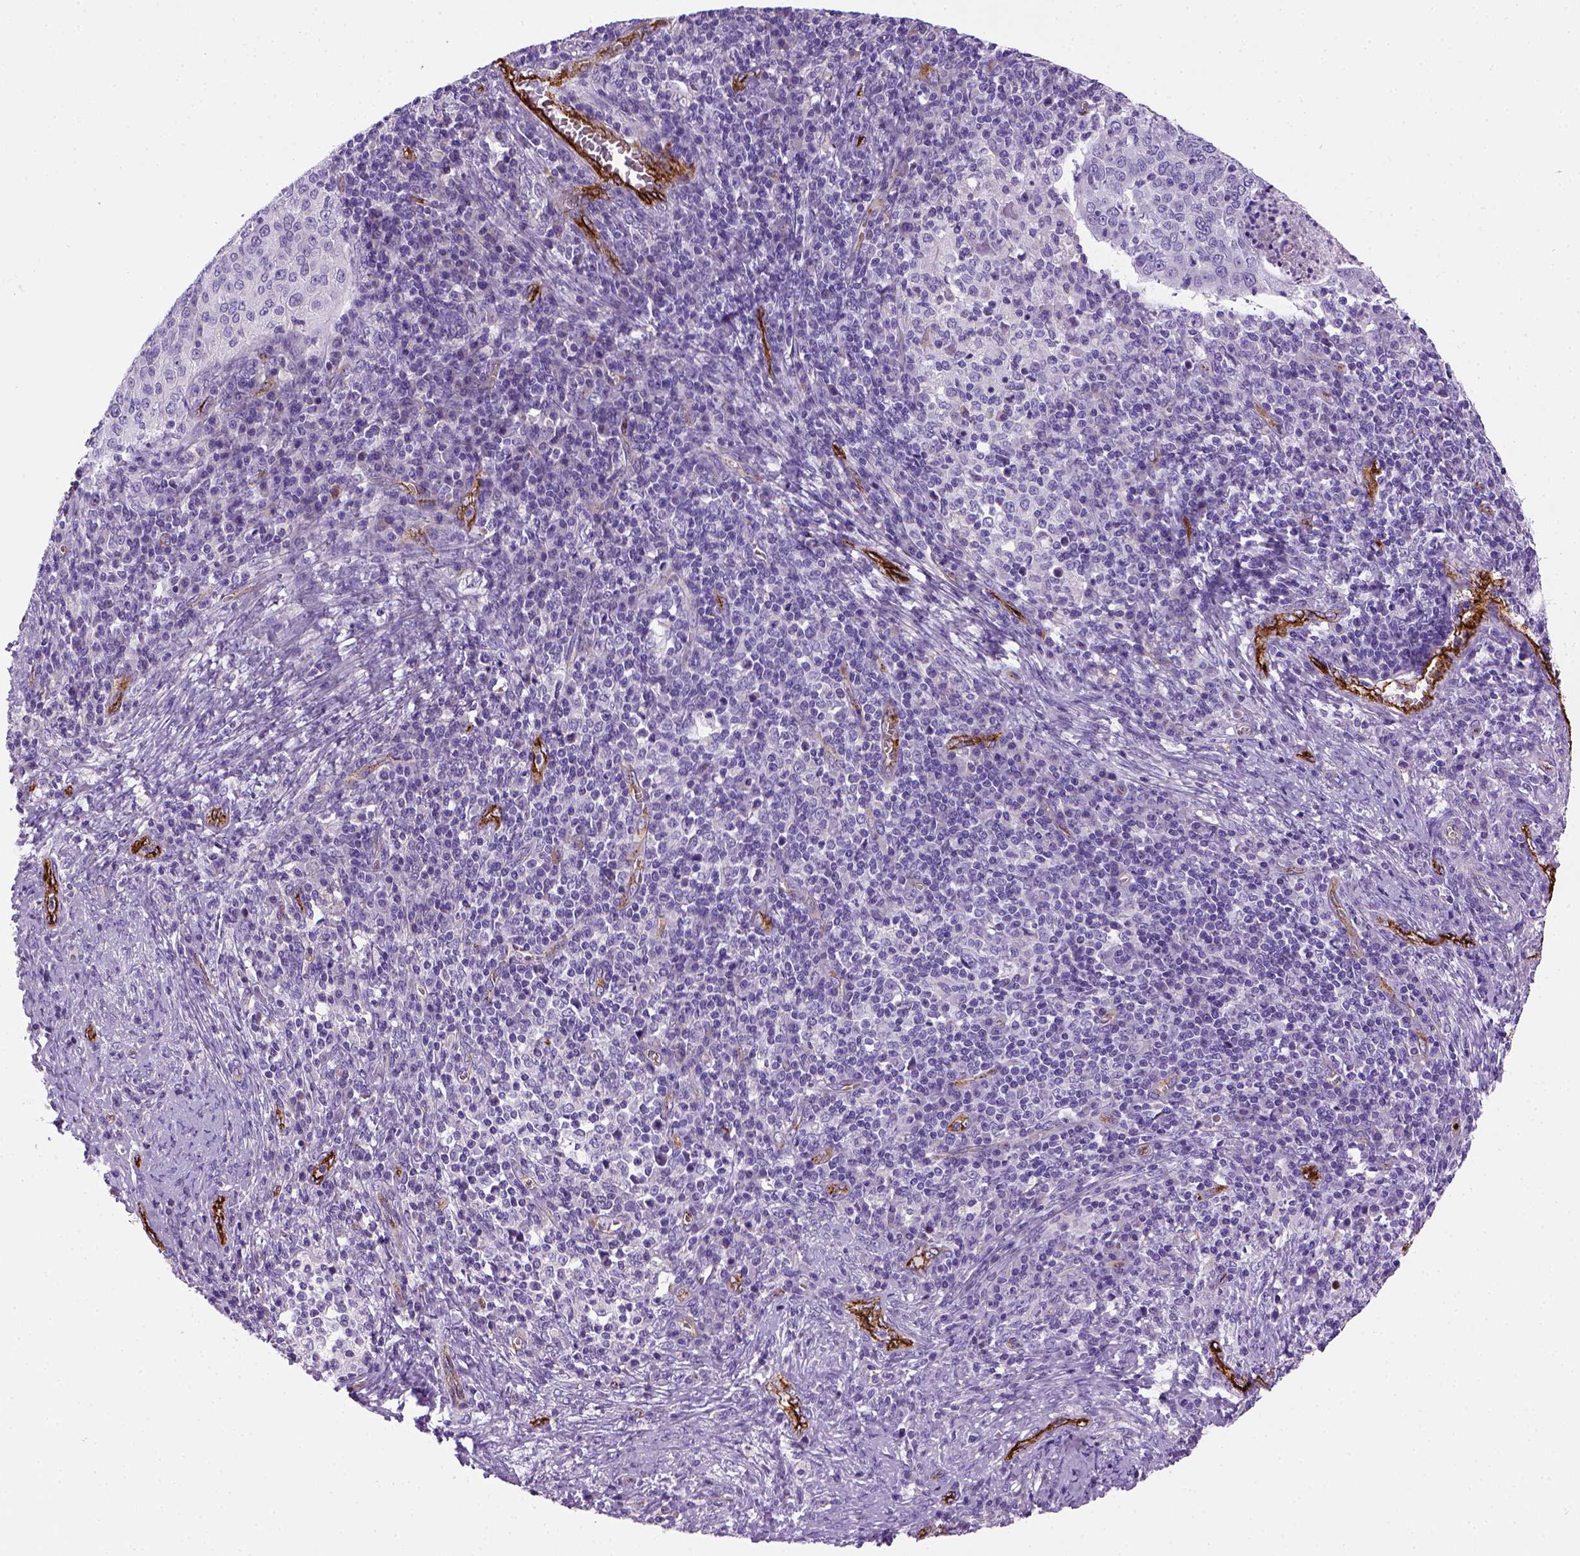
{"staining": {"intensity": "negative", "quantity": "none", "location": "none"}, "tissue": "cervical cancer", "cell_type": "Tumor cells", "image_type": "cancer", "snomed": [{"axis": "morphology", "description": "Squamous cell carcinoma, NOS"}, {"axis": "topography", "description": "Cervix"}], "caption": "The IHC photomicrograph has no significant staining in tumor cells of cervical squamous cell carcinoma tissue.", "gene": "VWF", "patient": {"sex": "female", "age": 39}}